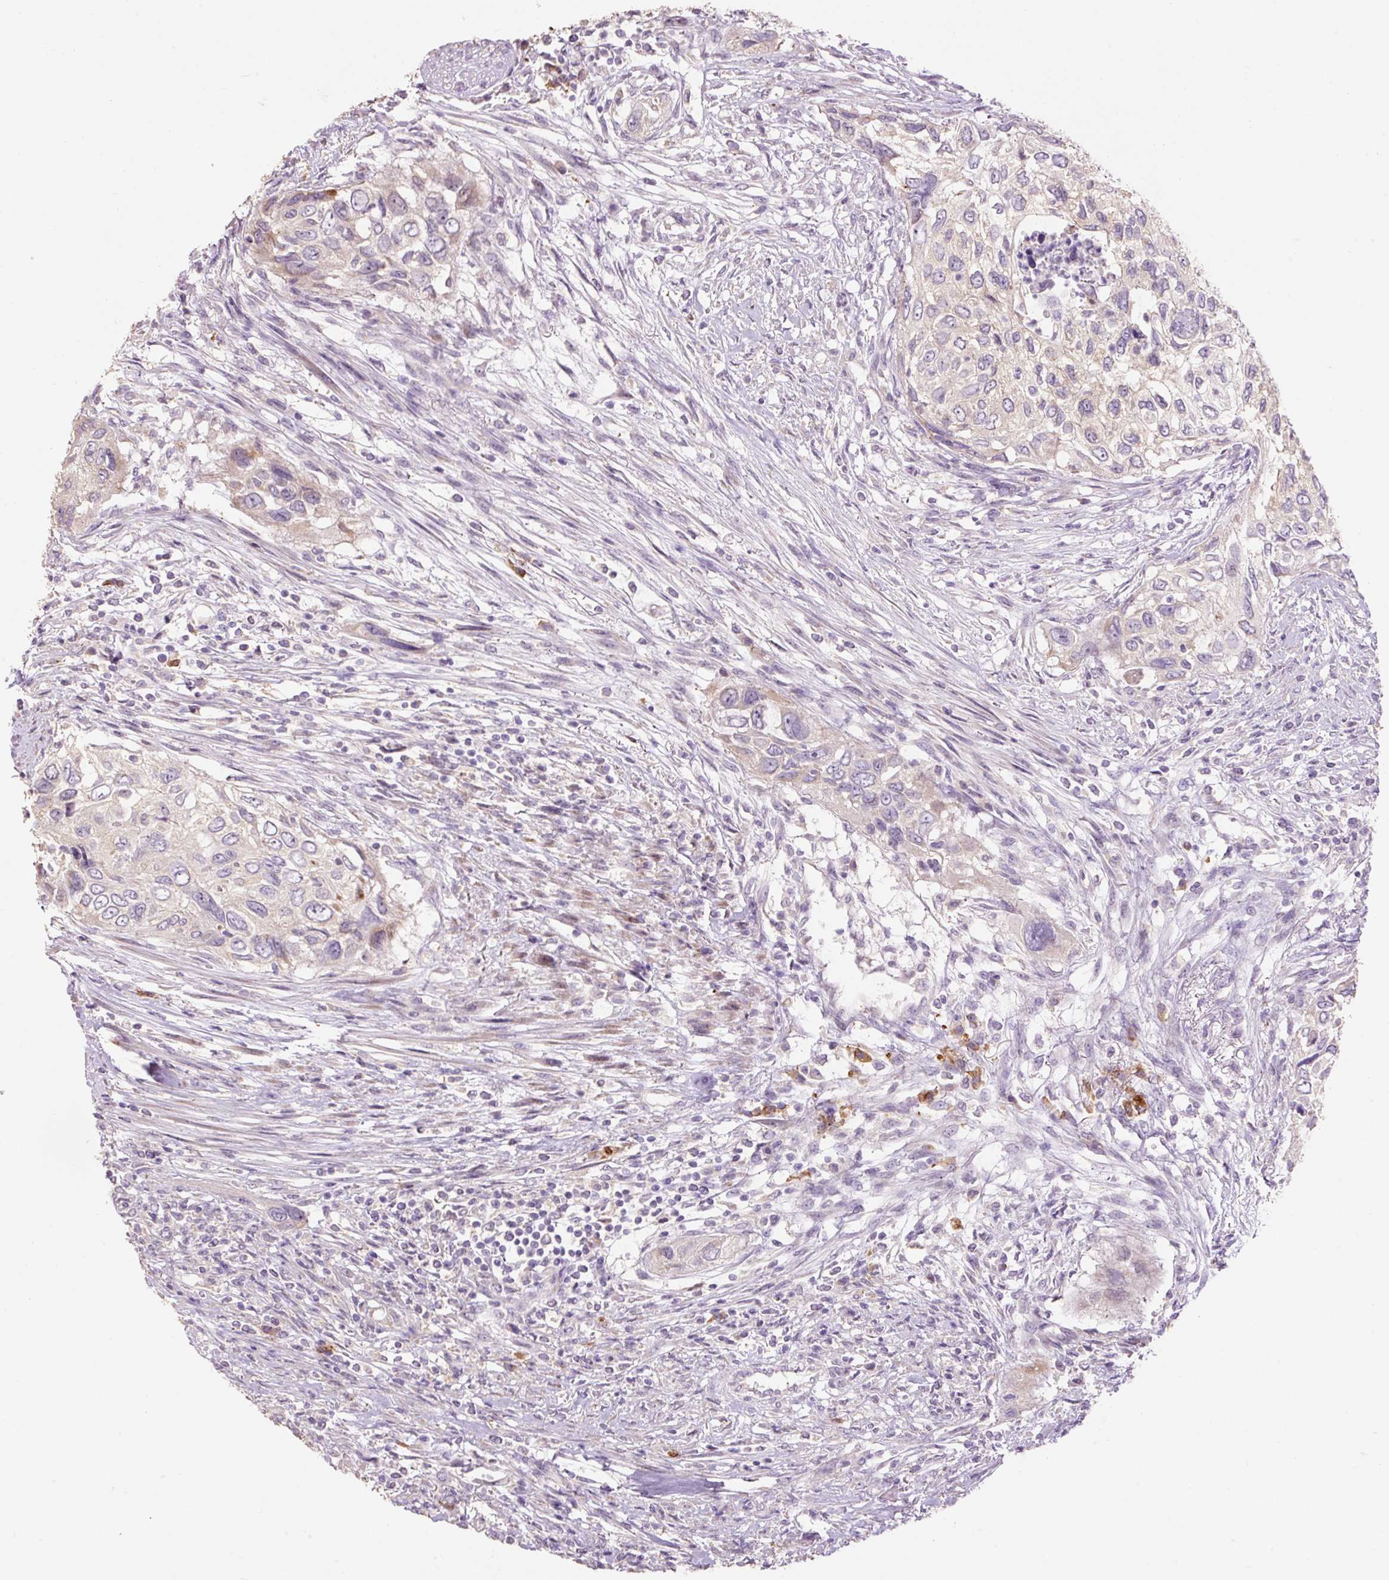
{"staining": {"intensity": "negative", "quantity": "none", "location": "none"}, "tissue": "urothelial cancer", "cell_type": "Tumor cells", "image_type": "cancer", "snomed": [{"axis": "morphology", "description": "Urothelial carcinoma, High grade"}, {"axis": "topography", "description": "Urinary bladder"}], "caption": "Tumor cells show no significant protein positivity in high-grade urothelial carcinoma.", "gene": "HAX1", "patient": {"sex": "female", "age": 60}}